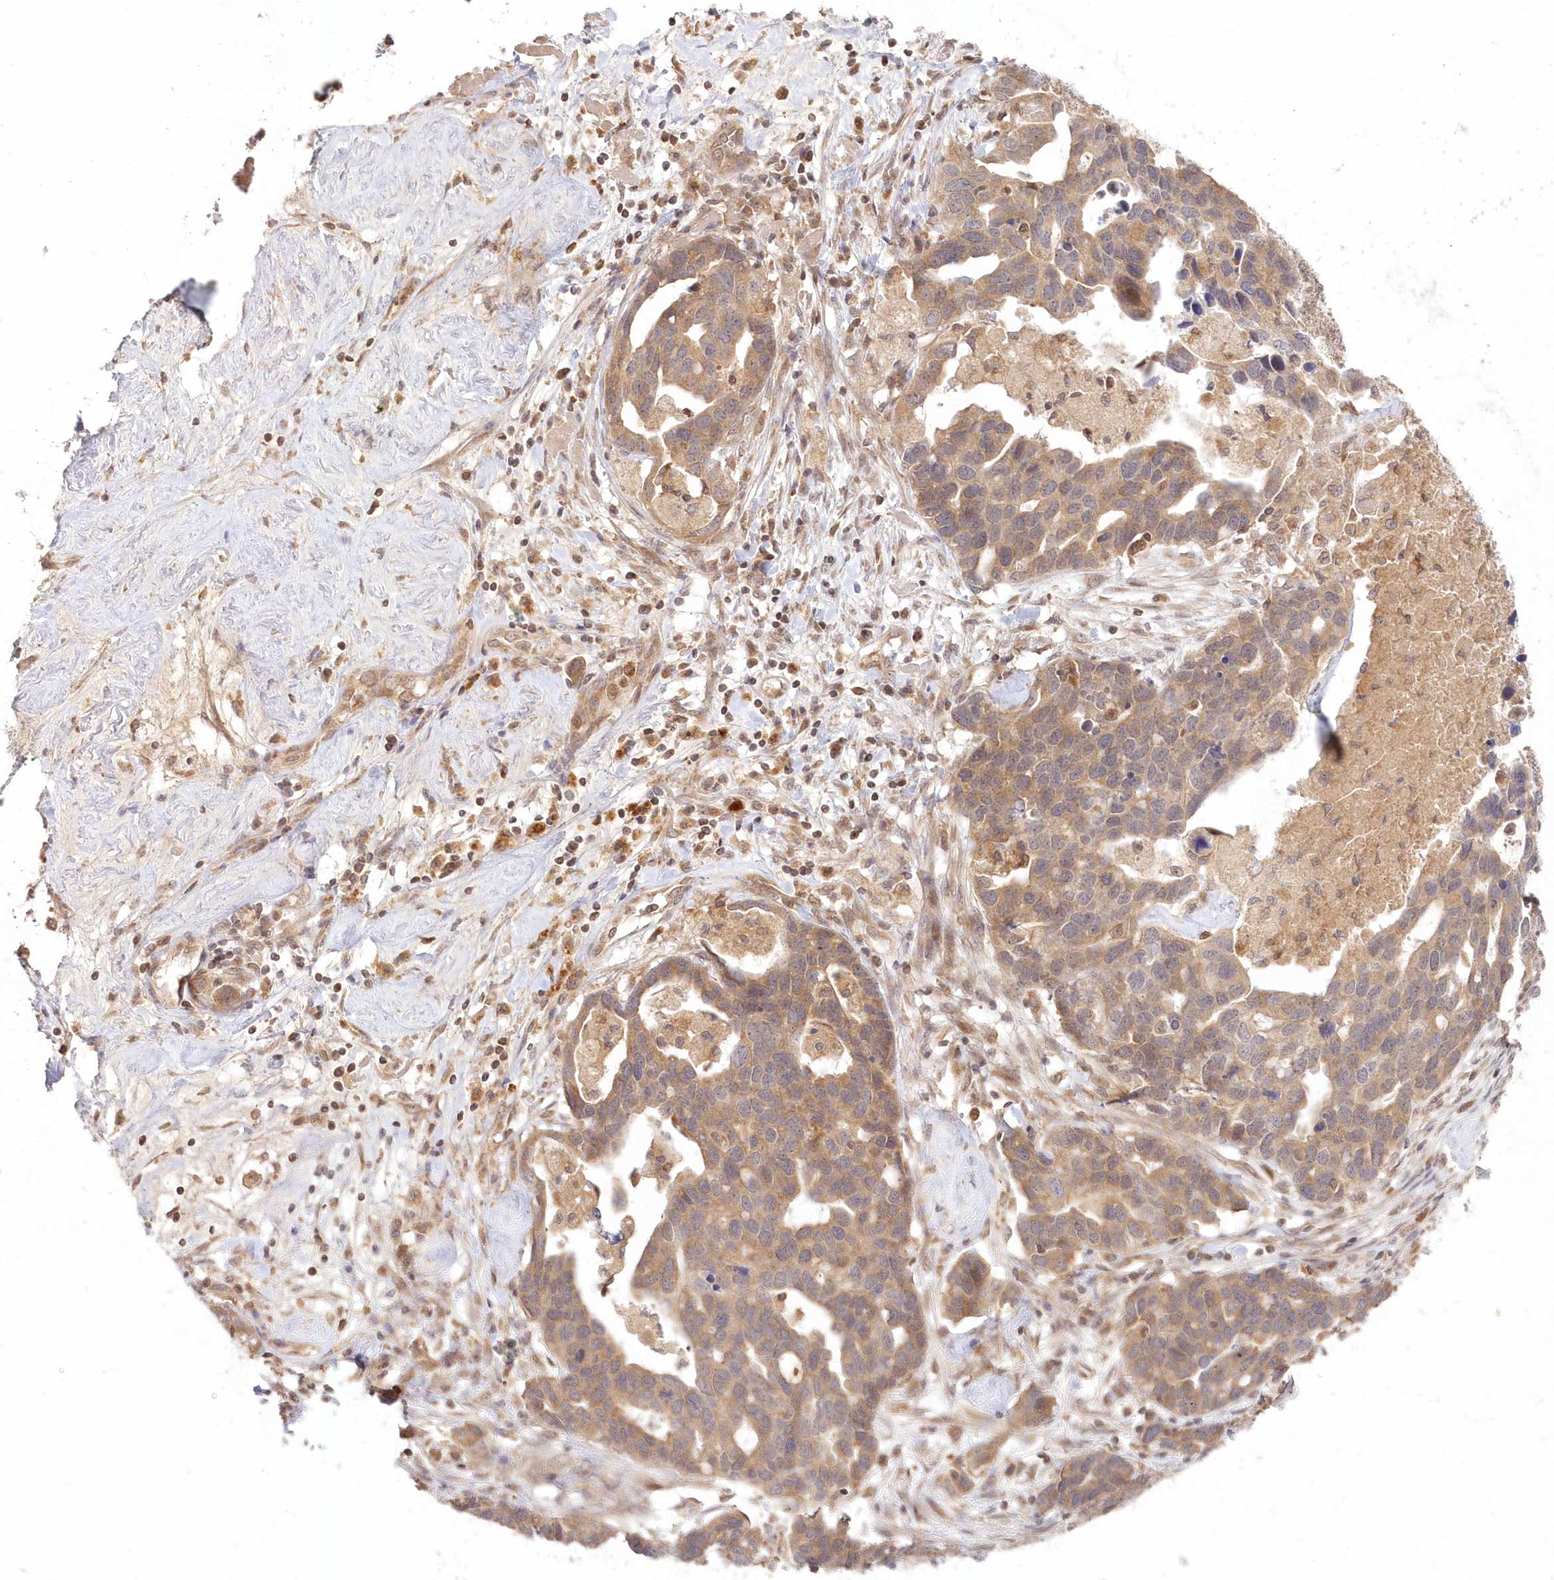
{"staining": {"intensity": "weak", "quantity": ">75%", "location": "cytoplasmic/membranous"}, "tissue": "ovarian cancer", "cell_type": "Tumor cells", "image_type": "cancer", "snomed": [{"axis": "morphology", "description": "Cystadenocarcinoma, serous, NOS"}, {"axis": "topography", "description": "Ovary"}], "caption": "Ovarian cancer stained with a protein marker displays weak staining in tumor cells.", "gene": "MTMR3", "patient": {"sex": "female", "age": 54}}